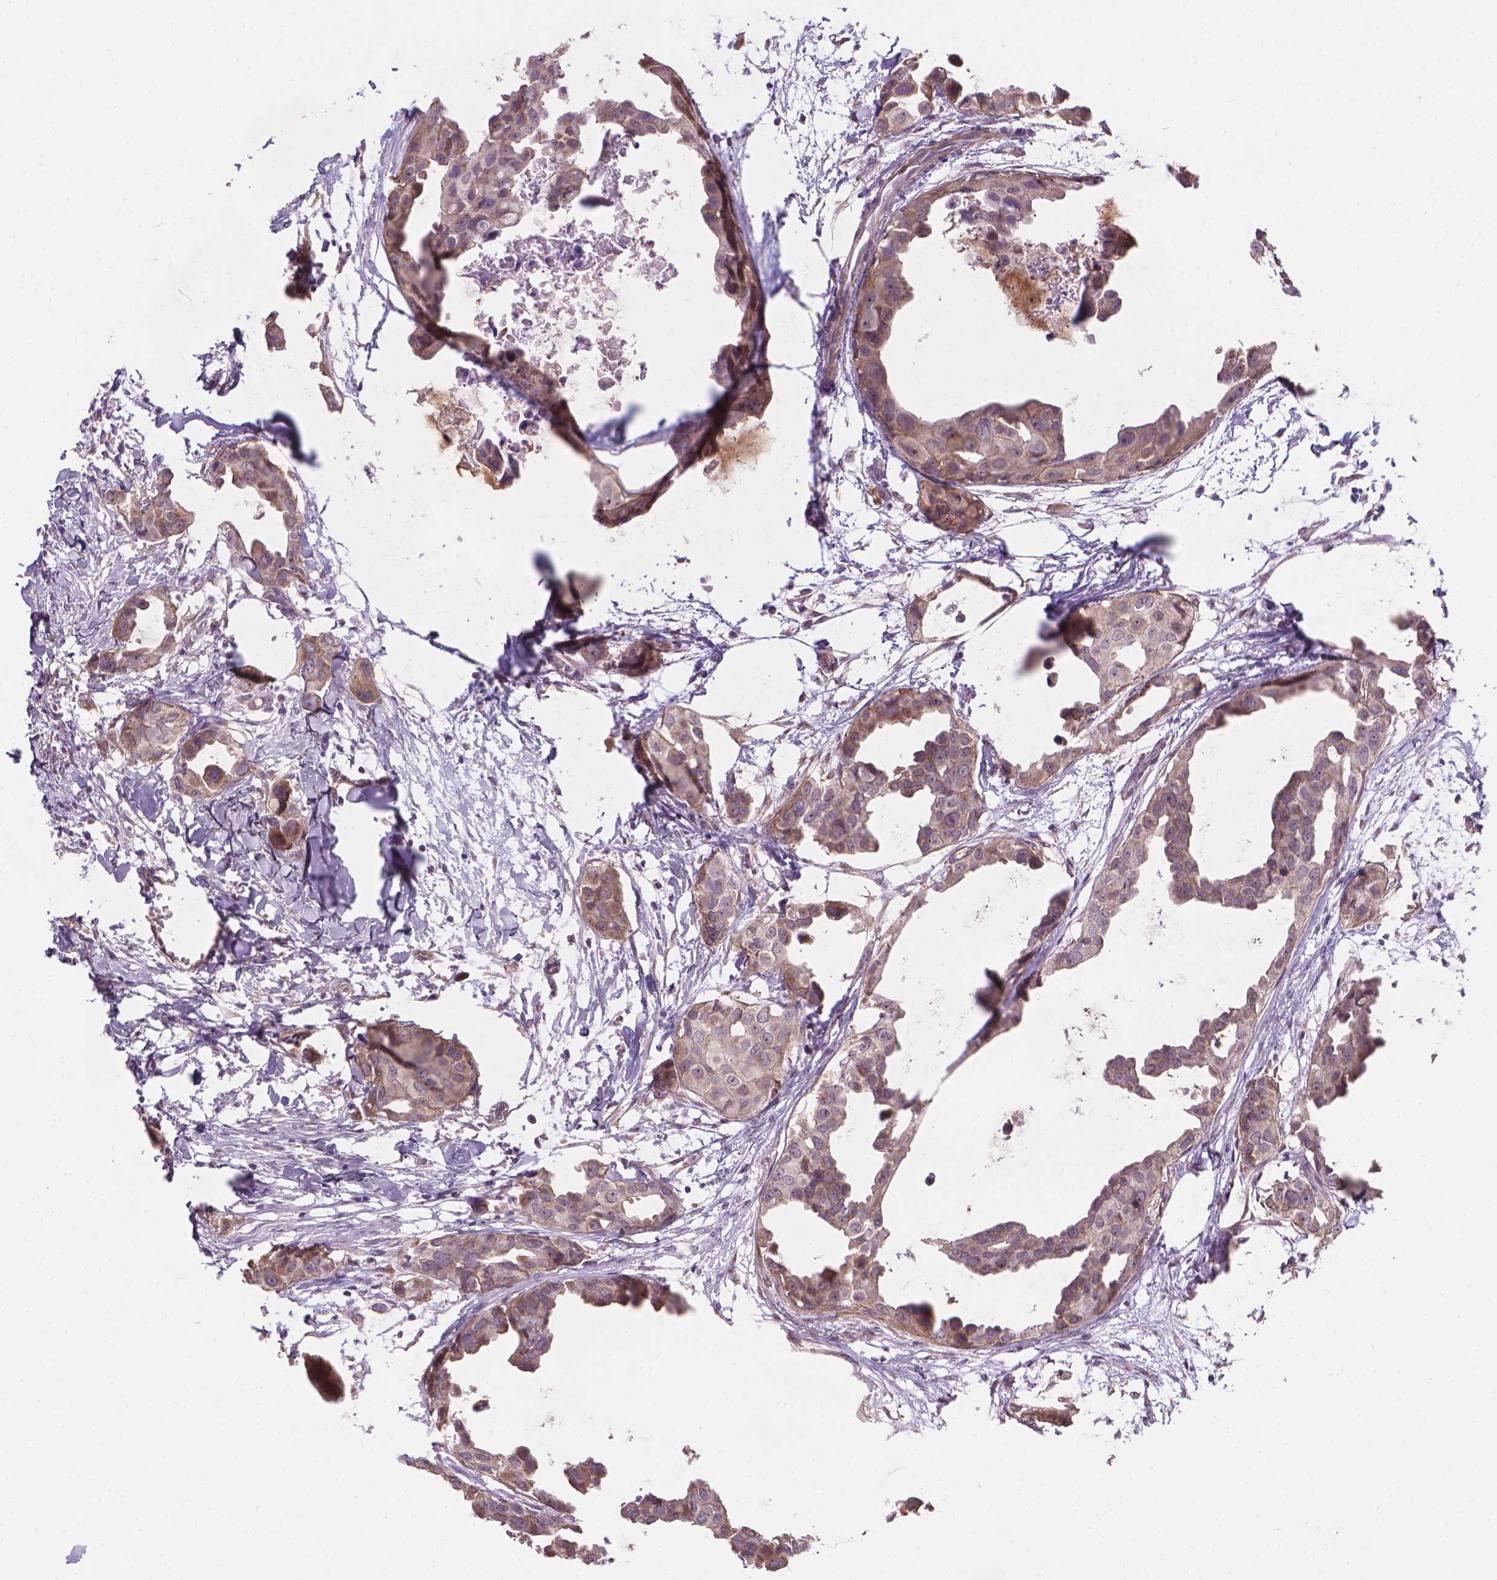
{"staining": {"intensity": "weak", "quantity": "<25%", "location": "cytoplasmic/membranous"}, "tissue": "breast cancer", "cell_type": "Tumor cells", "image_type": "cancer", "snomed": [{"axis": "morphology", "description": "Duct carcinoma"}, {"axis": "topography", "description": "Breast"}], "caption": "DAB (3,3'-diaminobenzidine) immunohistochemical staining of breast infiltrating ductal carcinoma exhibits no significant positivity in tumor cells.", "gene": "AMMECR1", "patient": {"sex": "female", "age": 38}}